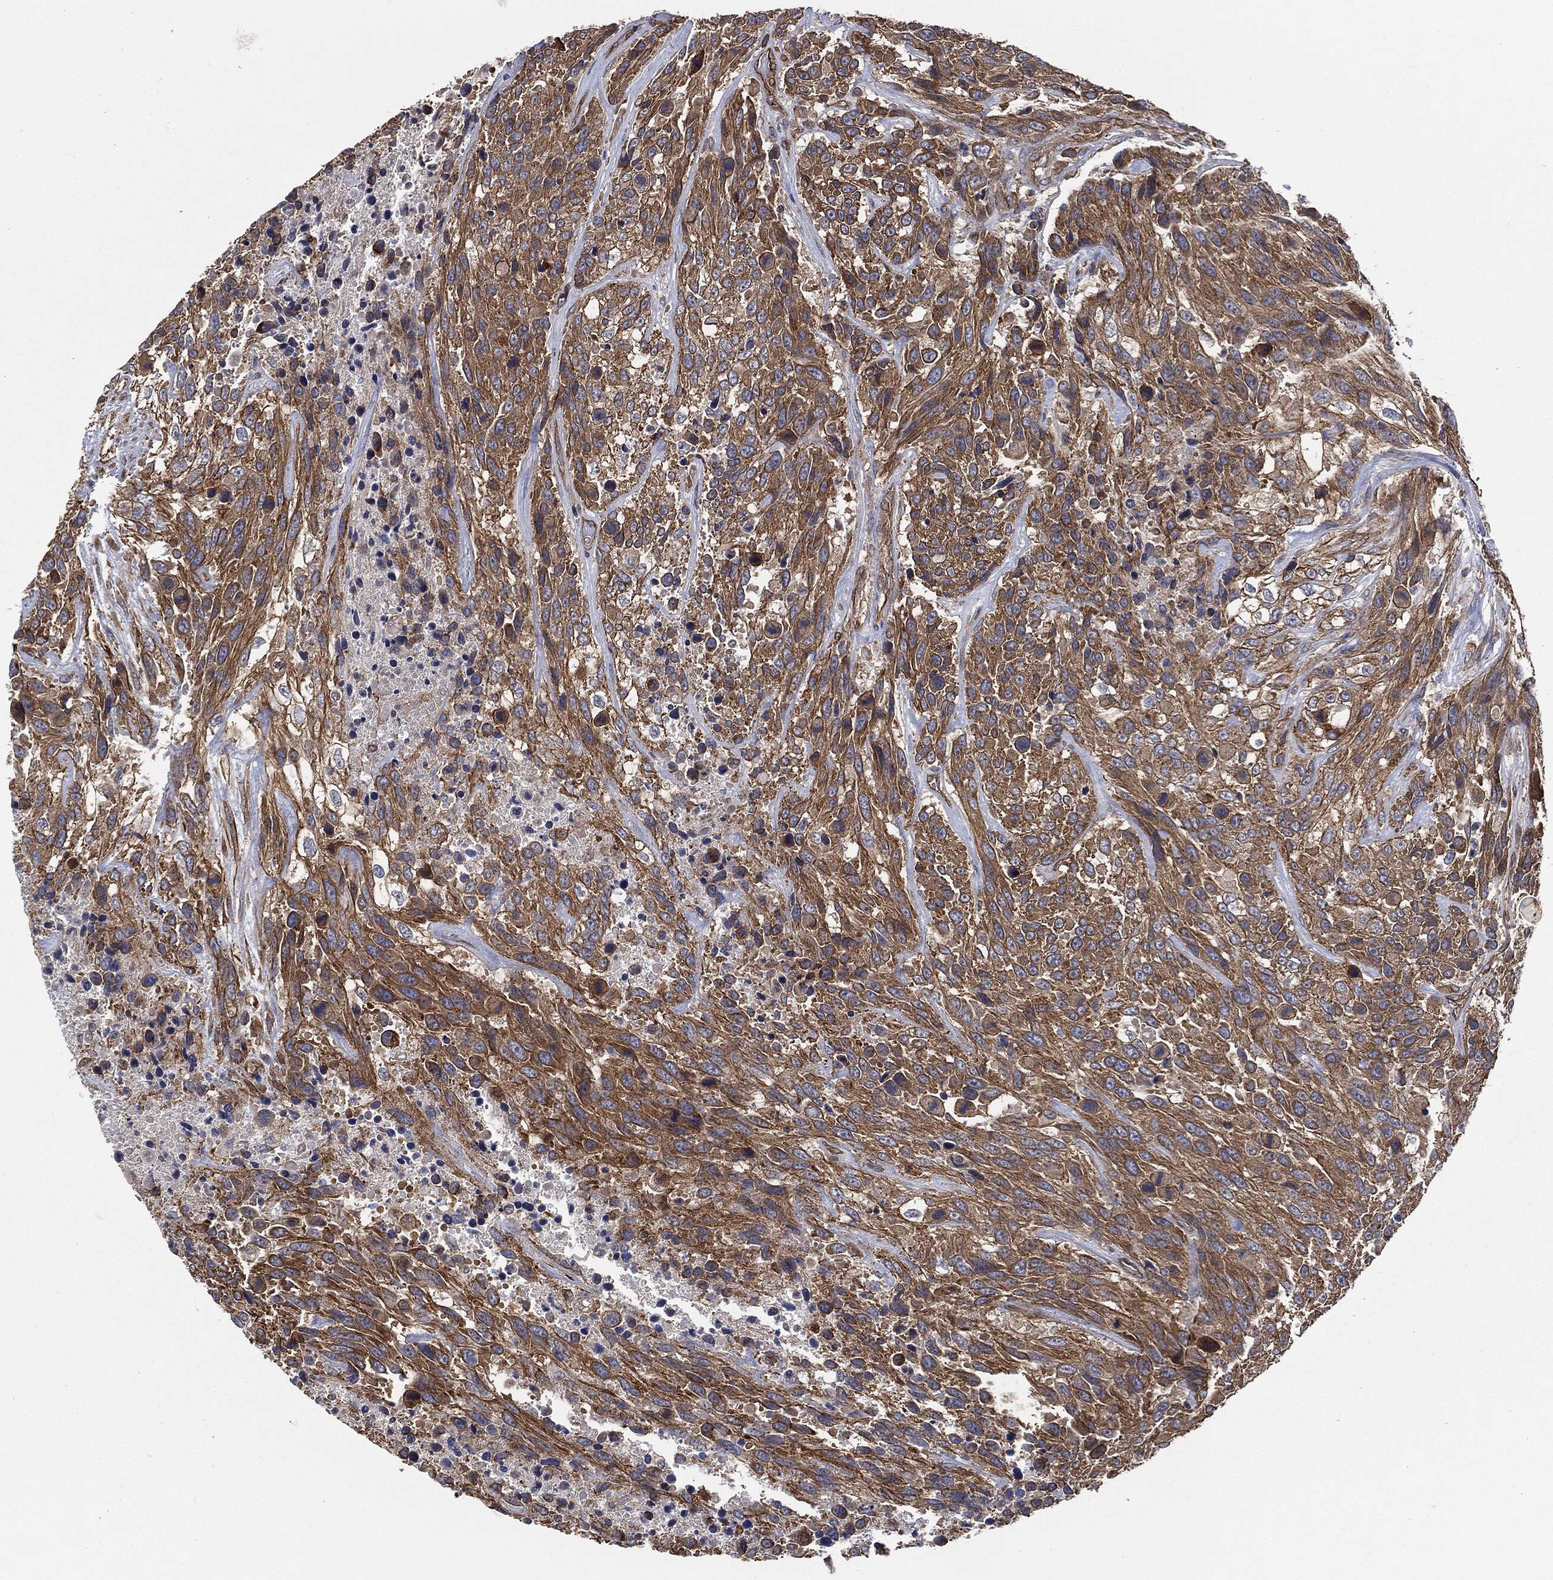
{"staining": {"intensity": "strong", "quantity": ">75%", "location": "cytoplasmic/membranous"}, "tissue": "urothelial cancer", "cell_type": "Tumor cells", "image_type": "cancer", "snomed": [{"axis": "morphology", "description": "Urothelial carcinoma, High grade"}, {"axis": "topography", "description": "Urinary bladder"}], "caption": "Immunohistochemical staining of human high-grade urothelial carcinoma exhibits high levels of strong cytoplasmic/membranous protein expression in about >75% of tumor cells.", "gene": "EPS15L1", "patient": {"sex": "female", "age": 70}}